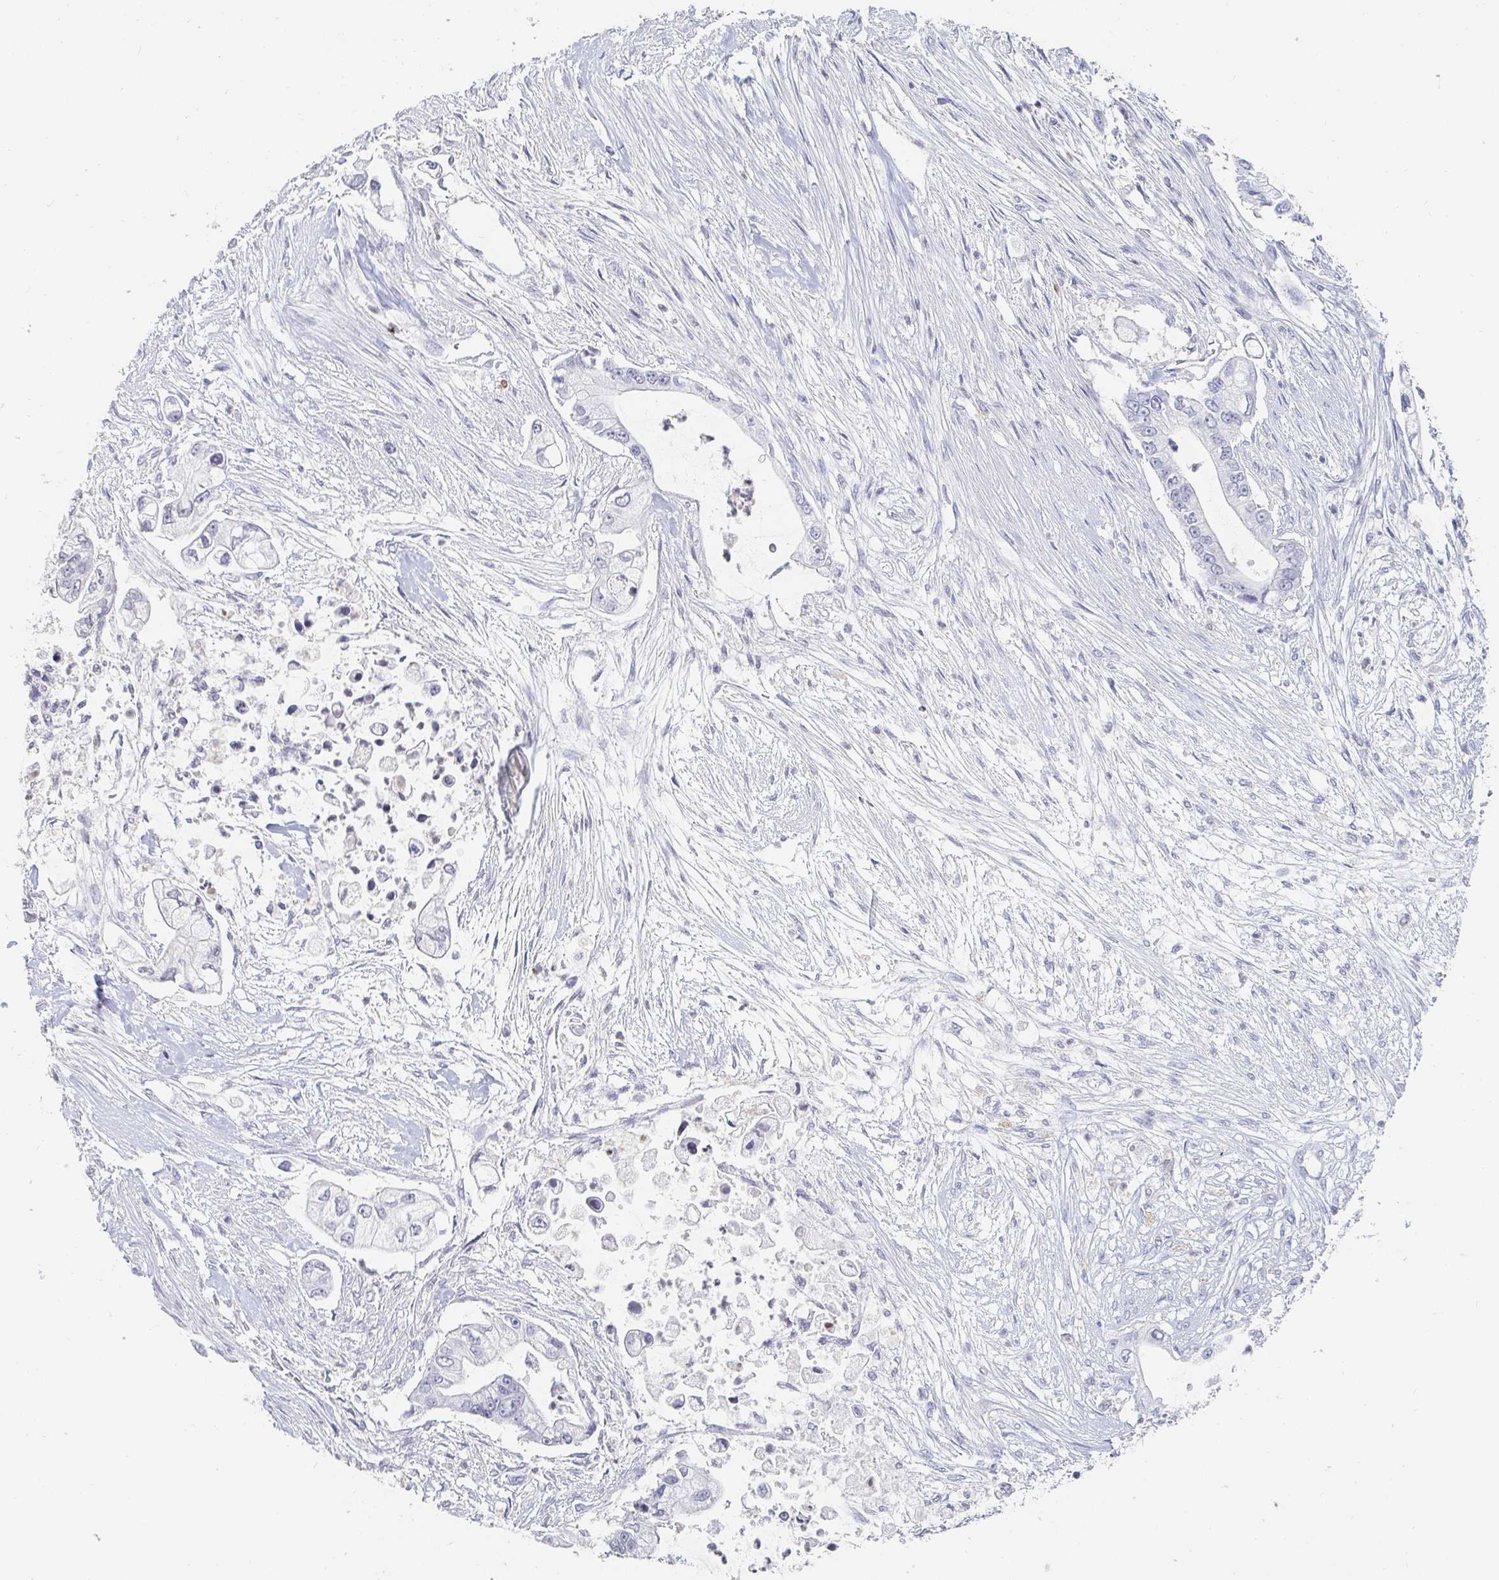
{"staining": {"intensity": "negative", "quantity": "none", "location": "none"}, "tissue": "pancreatic cancer", "cell_type": "Tumor cells", "image_type": "cancer", "snomed": [{"axis": "morphology", "description": "Adenocarcinoma, NOS"}, {"axis": "topography", "description": "Pancreas"}], "caption": "Image shows no protein staining in tumor cells of pancreatic cancer tissue. (Immunohistochemistry, brightfield microscopy, high magnification).", "gene": "NME9", "patient": {"sex": "female", "age": 69}}